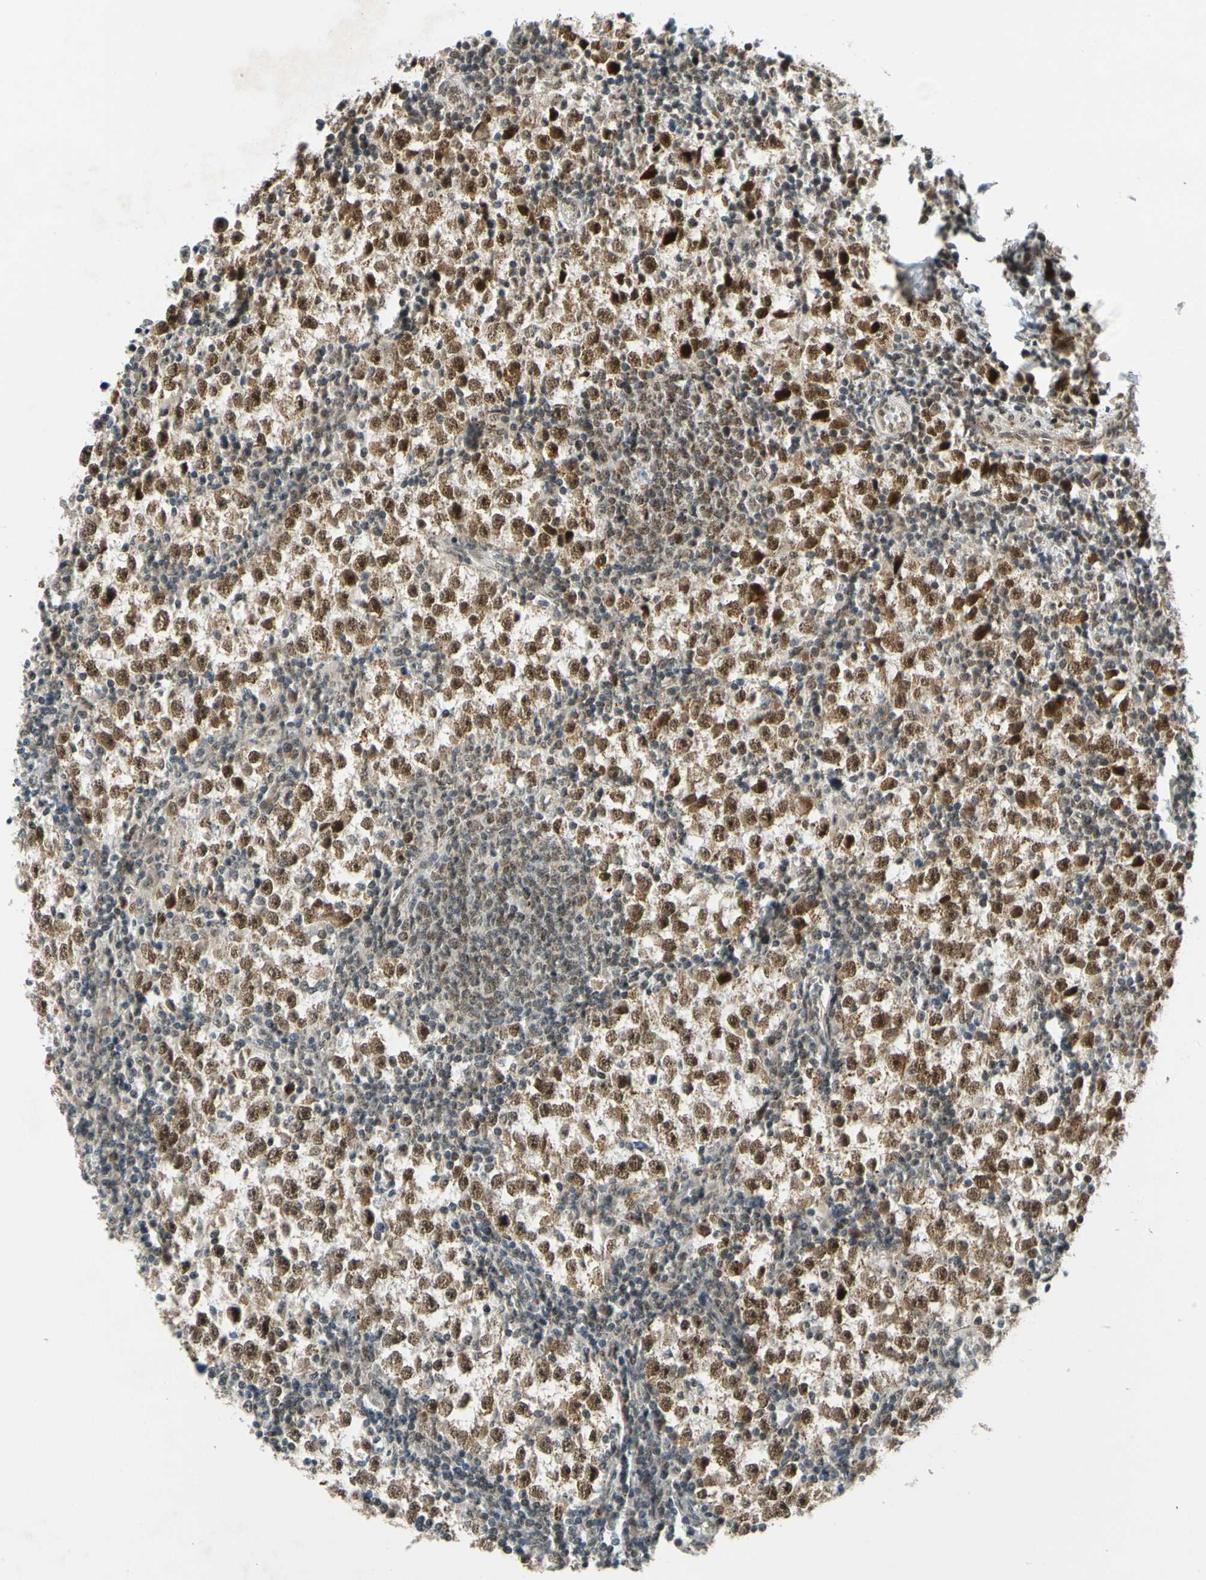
{"staining": {"intensity": "strong", "quantity": ">75%", "location": "cytoplasmic/membranous,nuclear"}, "tissue": "testis cancer", "cell_type": "Tumor cells", "image_type": "cancer", "snomed": [{"axis": "morphology", "description": "Seminoma, NOS"}, {"axis": "topography", "description": "Testis"}], "caption": "IHC histopathology image of neoplastic tissue: human testis cancer (seminoma) stained using immunohistochemistry (IHC) exhibits high levels of strong protein expression localized specifically in the cytoplasmic/membranous and nuclear of tumor cells, appearing as a cytoplasmic/membranous and nuclear brown color.", "gene": "POGZ", "patient": {"sex": "male", "age": 65}}